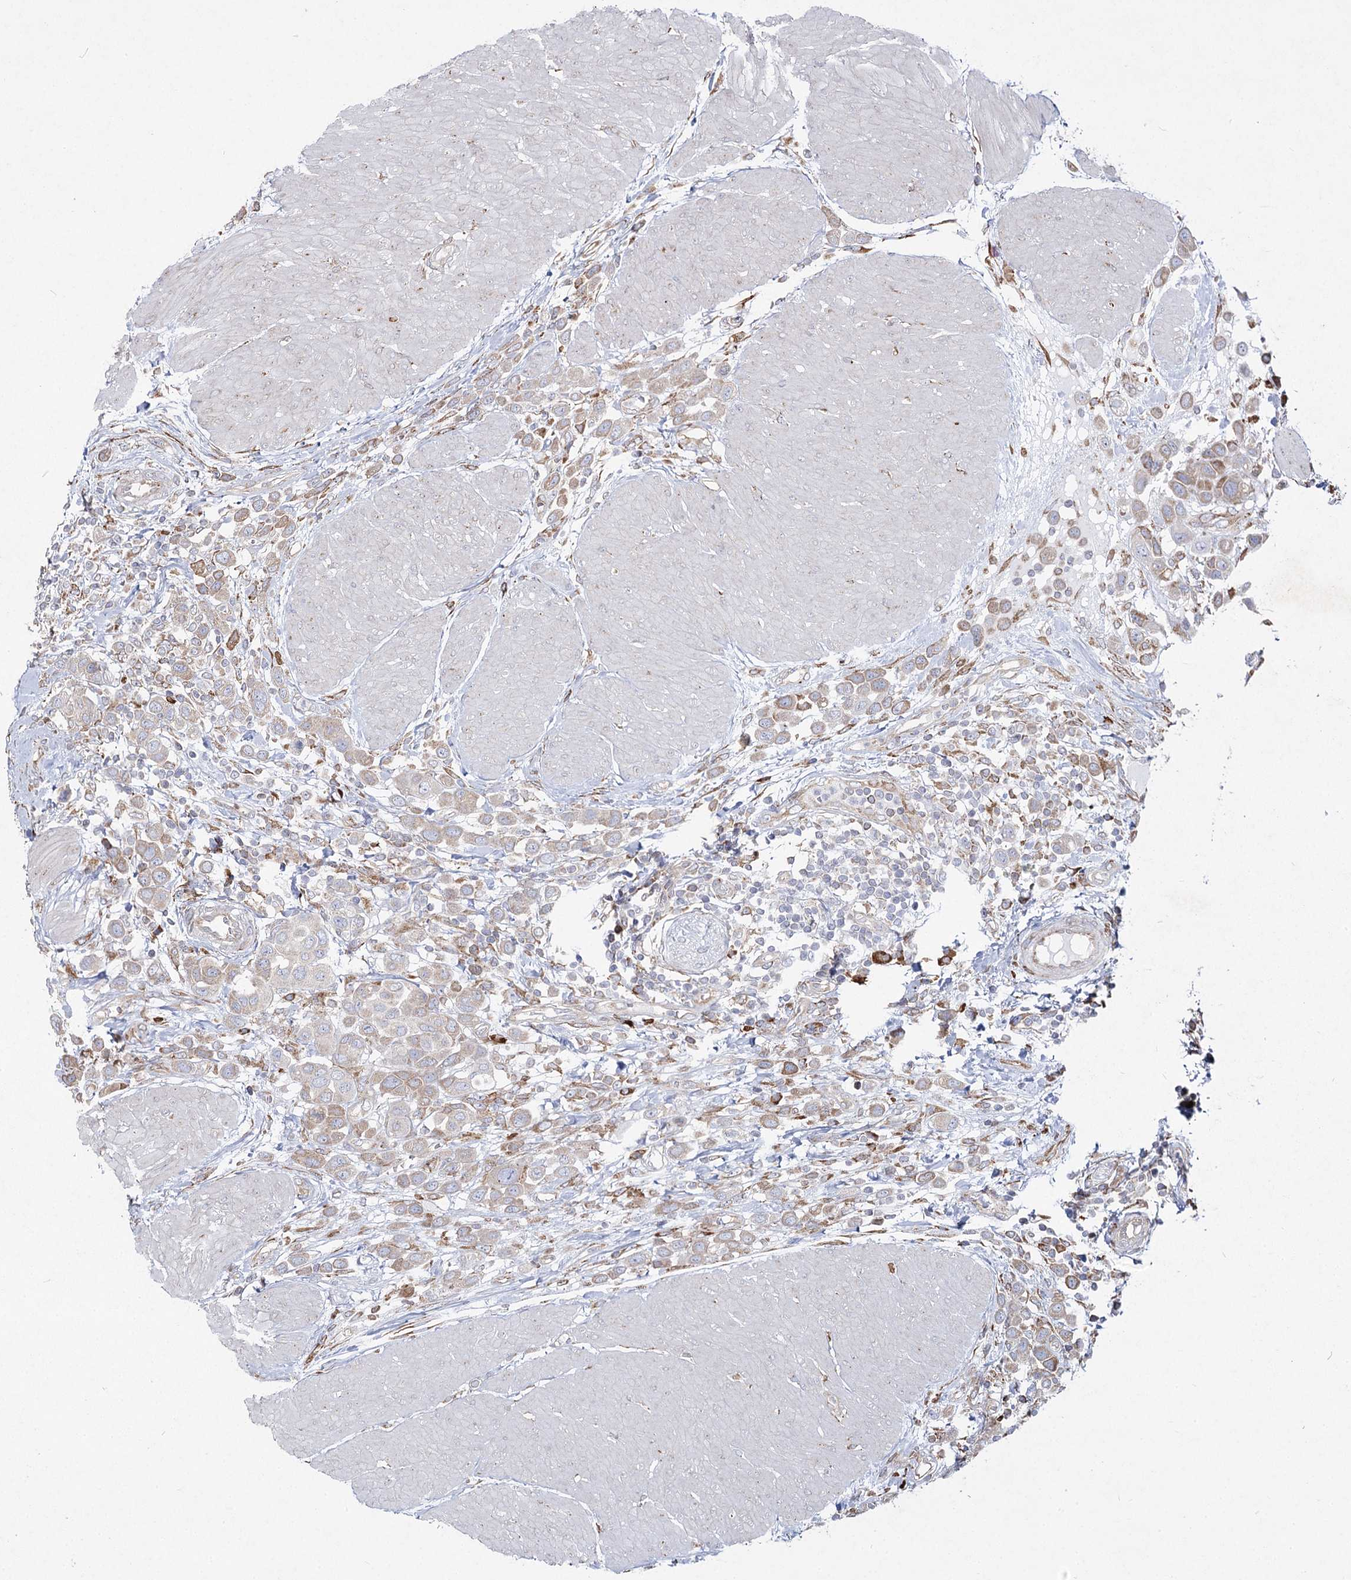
{"staining": {"intensity": "moderate", "quantity": "25%-75%", "location": "cytoplasmic/membranous"}, "tissue": "urothelial cancer", "cell_type": "Tumor cells", "image_type": "cancer", "snomed": [{"axis": "morphology", "description": "Urothelial carcinoma, High grade"}, {"axis": "topography", "description": "Urinary bladder"}], "caption": "High-magnification brightfield microscopy of high-grade urothelial carcinoma stained with DAB (brown) and counterstained with hematoxylin (blue). tumor cells exhibit moderate cytoplasmic/membranous positivity is seen in approximately25%-75% of cells.", "gene": "NHLRC2", "patient": {"sex": "male", "age": 50}}